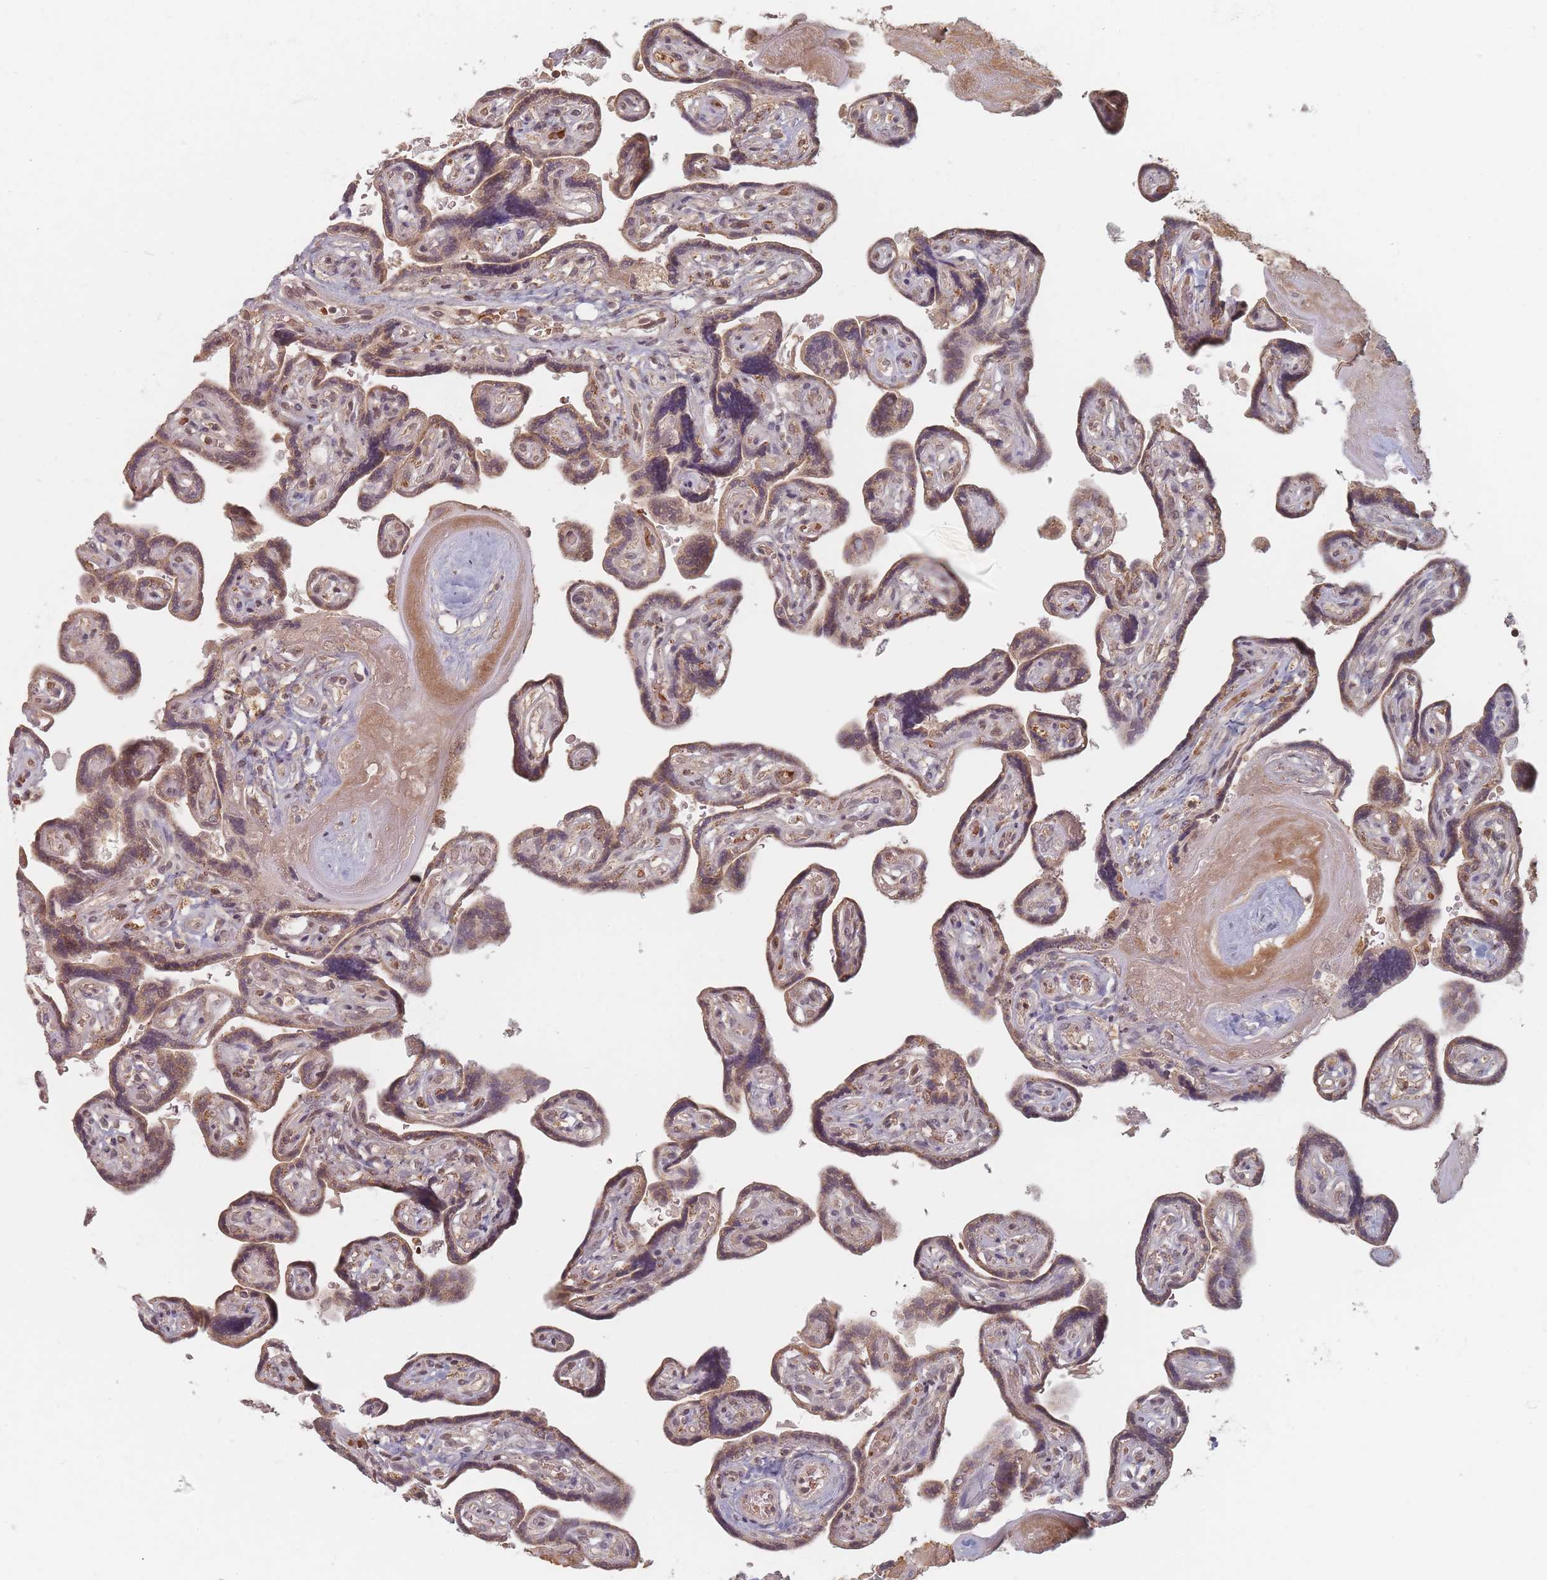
{"staining": {"intensity": "negative", "quantity": "none", "location": "none"}, "tissue": "placenta", "cell_type": "Decidual cells", "image_type": "normal", "snomed": [{"axis": "morphology", "description": "Normal tissue, NOS"}, {"axis": "topography", "description": "Placenta"}], "caption": "Unremarkable placenta was stained to show a protein in brown. There is no significant positivity in decidual cells.", "gene": "OR2M4", "patient": {"sex": "female", "age": 32}}